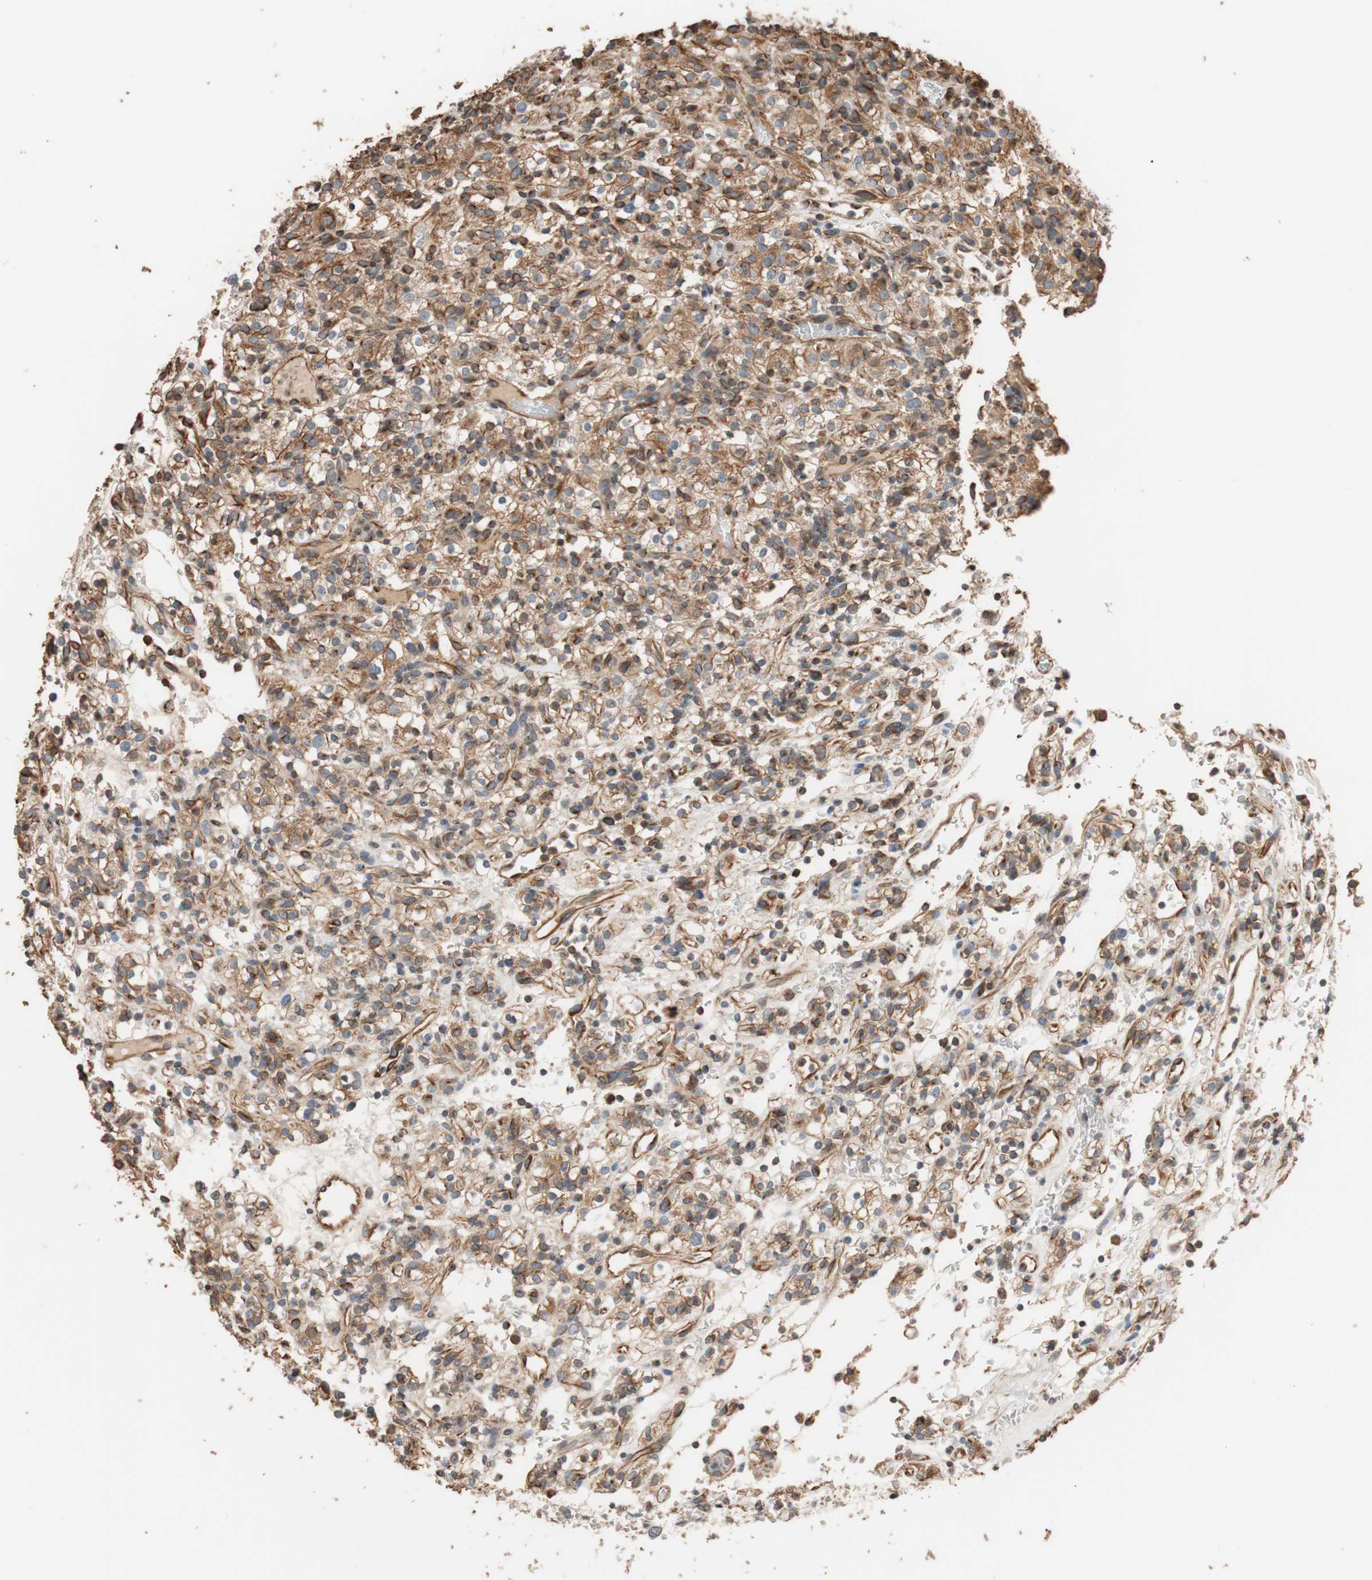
{"staining": {"intensity": "moderate", "quantity": ">75%", "location": "cytoplasmic/membranous"}, "tissue": "renal cancer", "cell_type": "Tumor cells", "image_type": "cancer", "snomed": [{"axis": "morphology", "description": "Normal tissue, NOS"}, {"axis": "morphology", "description": "Adenocarcinoma, NOS"}, {"axis": "topography", "description": "Kidney"}], "caption": "DAB (3,3'-diaminobenzidine) immunohistochemical staining of renal adenocarcinoma shows moderate cytoplasmic/membranous protein staining in approximately >75% of tumor cells.", "gene": "TUBB", "patient": {"sex": "female", "age": 72}}